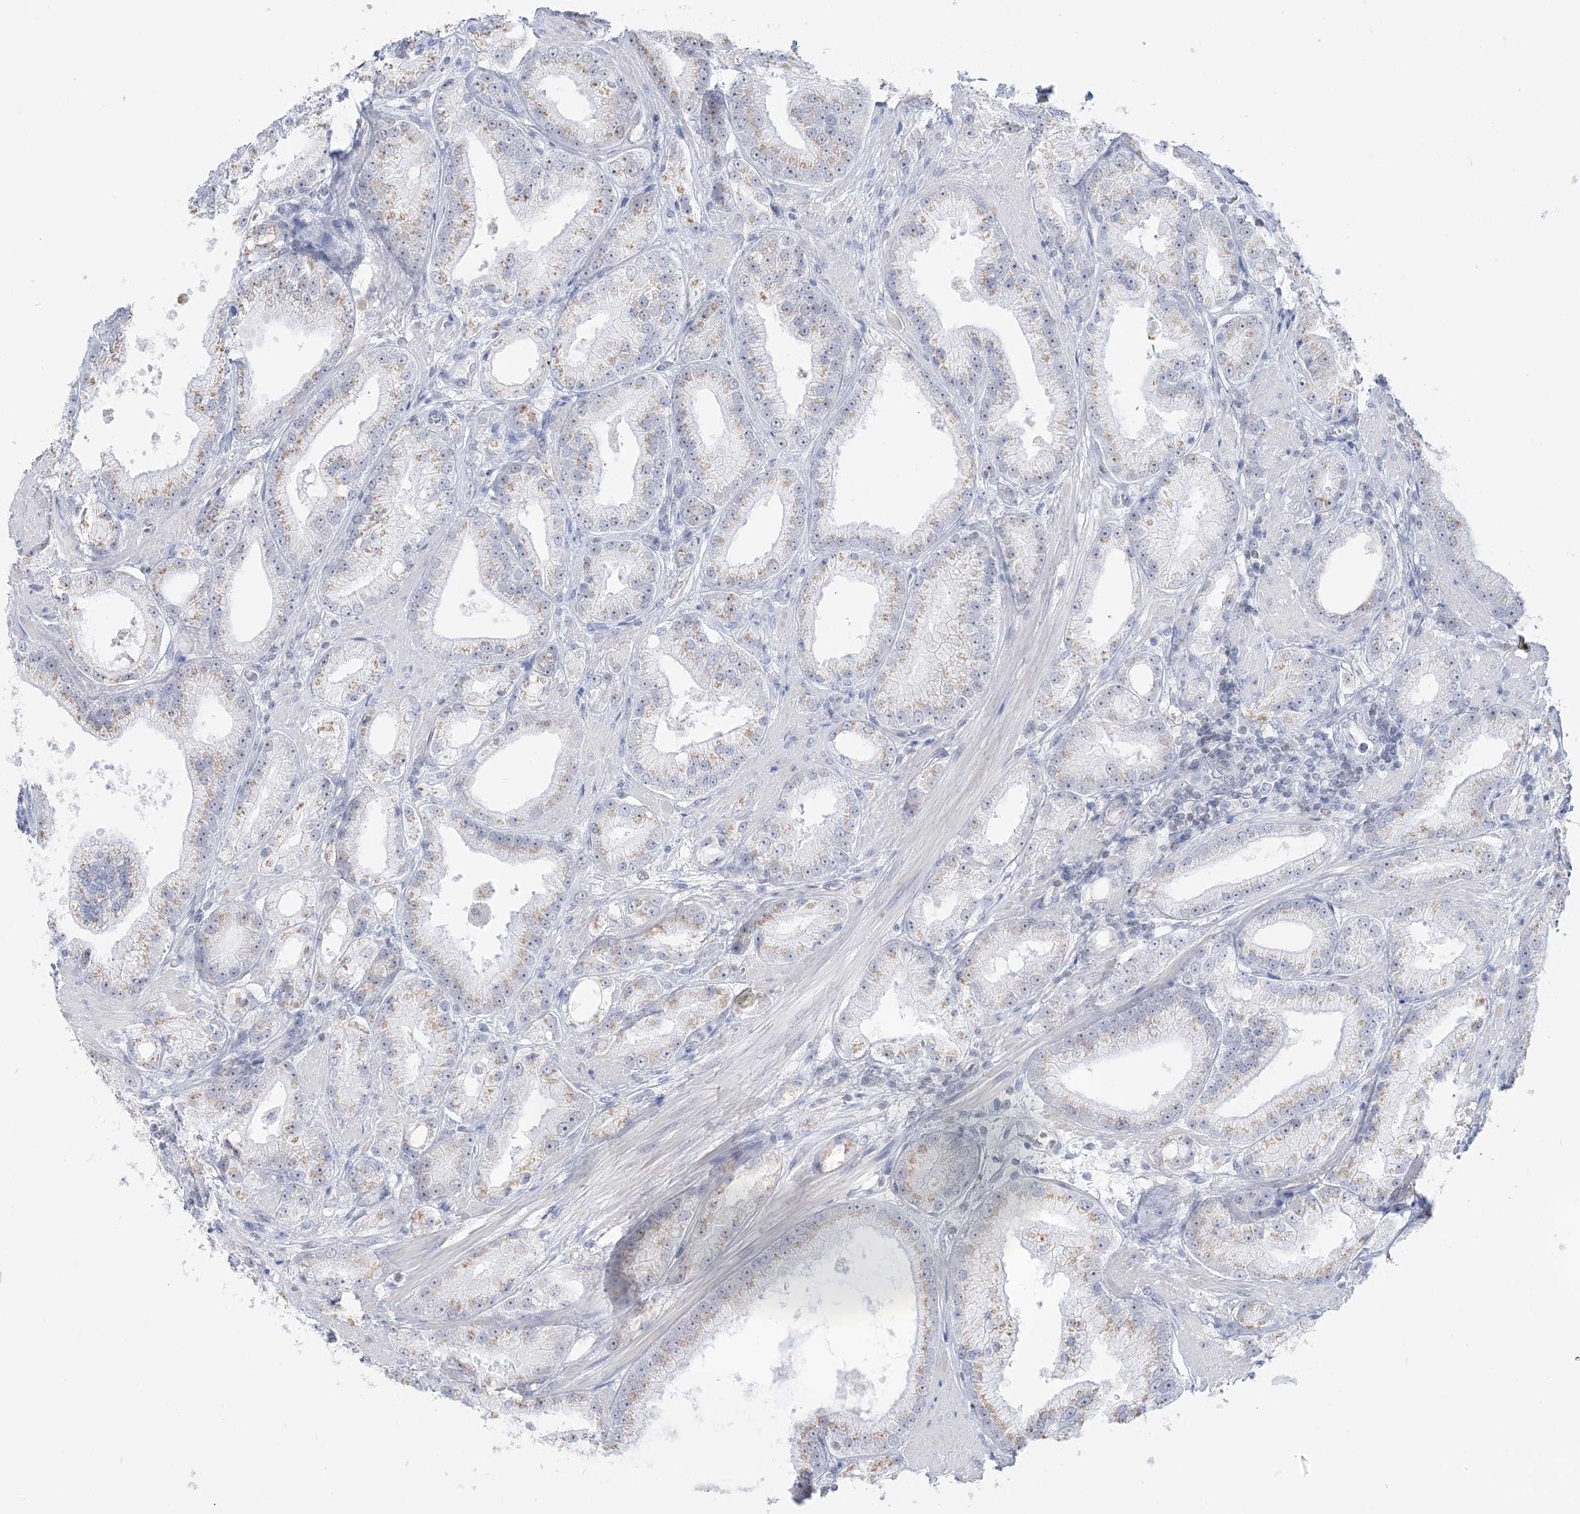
{"staining": {"intensity": "weak", "quantity": ">75%", "location": "cytoplasmic/membranous"}, "tissue": "prostate cancer", "cell_type": "Tumor cells", "image_type": "cancer", "snomed": [{"axis": "morphology", "description": "Adenocarcinoma, Low grade"}, {"axis": "topography", "description": "Prostate"}], "caption": "Human low-grade adenocarcinoma (prostate) stained for a protein (brown) shows weak cytoplasmic/membranous positive positivity in about >75% of tumor cells.", "gene": "DDX21", "patient": {"sex": "male", "age": 67}}